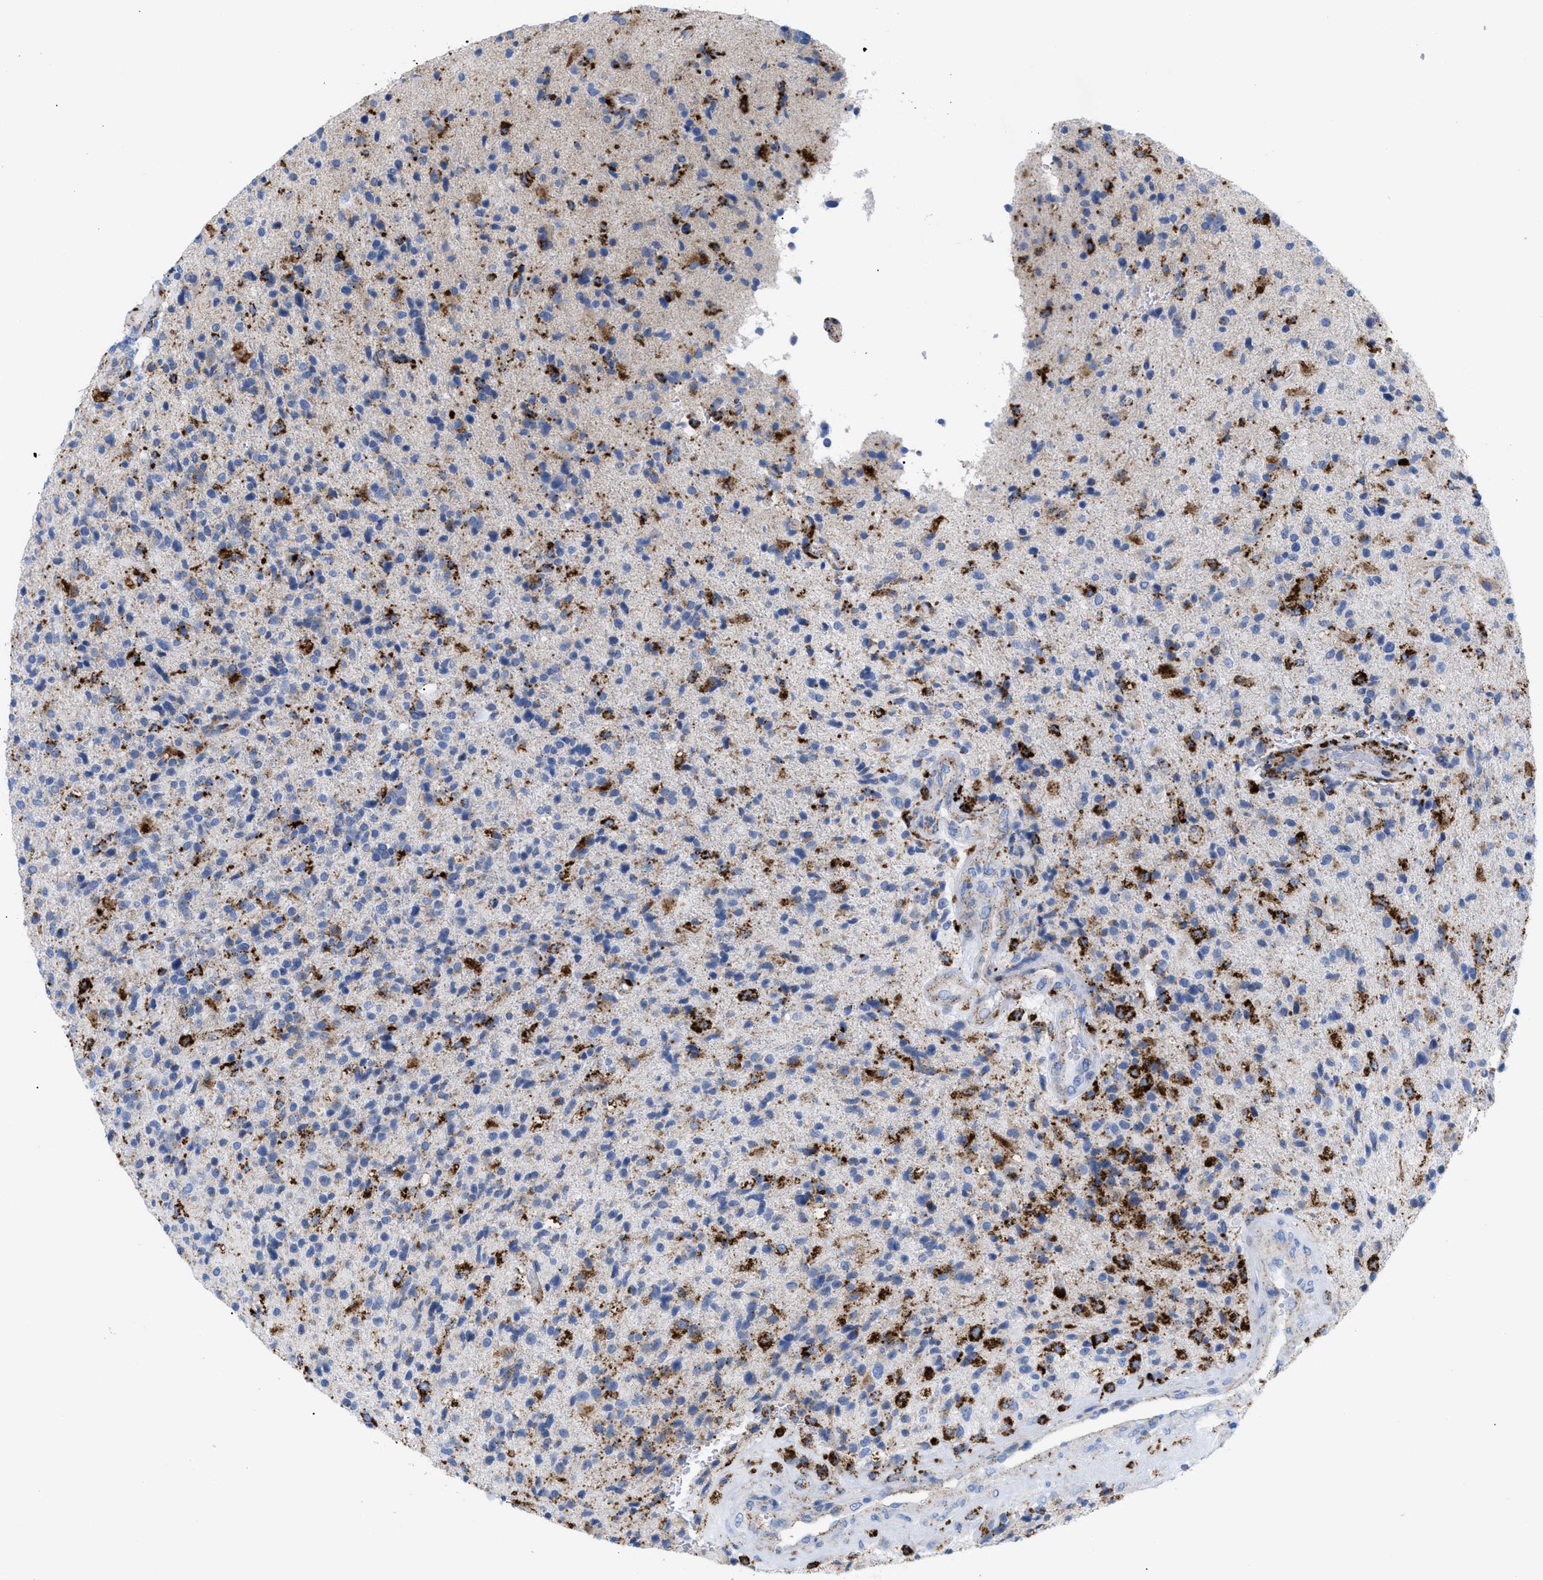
{"staining": {"intensity": "strong", "quantity": "25%-75%", "location": "cytoplasmic/membranous"}, "tissue": "glioma", "cell_type": "Tumor cells", "image_type": "cancer", "snomed": [{"axis": "morphology", "description": "Glioma, malignant, High grade"}, {"axis": "topography", "description": "Brain"}], "caption": "The photomicrograph shows a brown stain indicating the presence of a protein in the cytoplasmic/membranous of tumor cells in high-grade glioma (malignant). The protein is stained brown, and the nuclei are stained in blue (DAB IHC with brightfield microscopy, high magnification).", "gene": "DRAM2", "patient": {"sex": "male", "age": 72}}